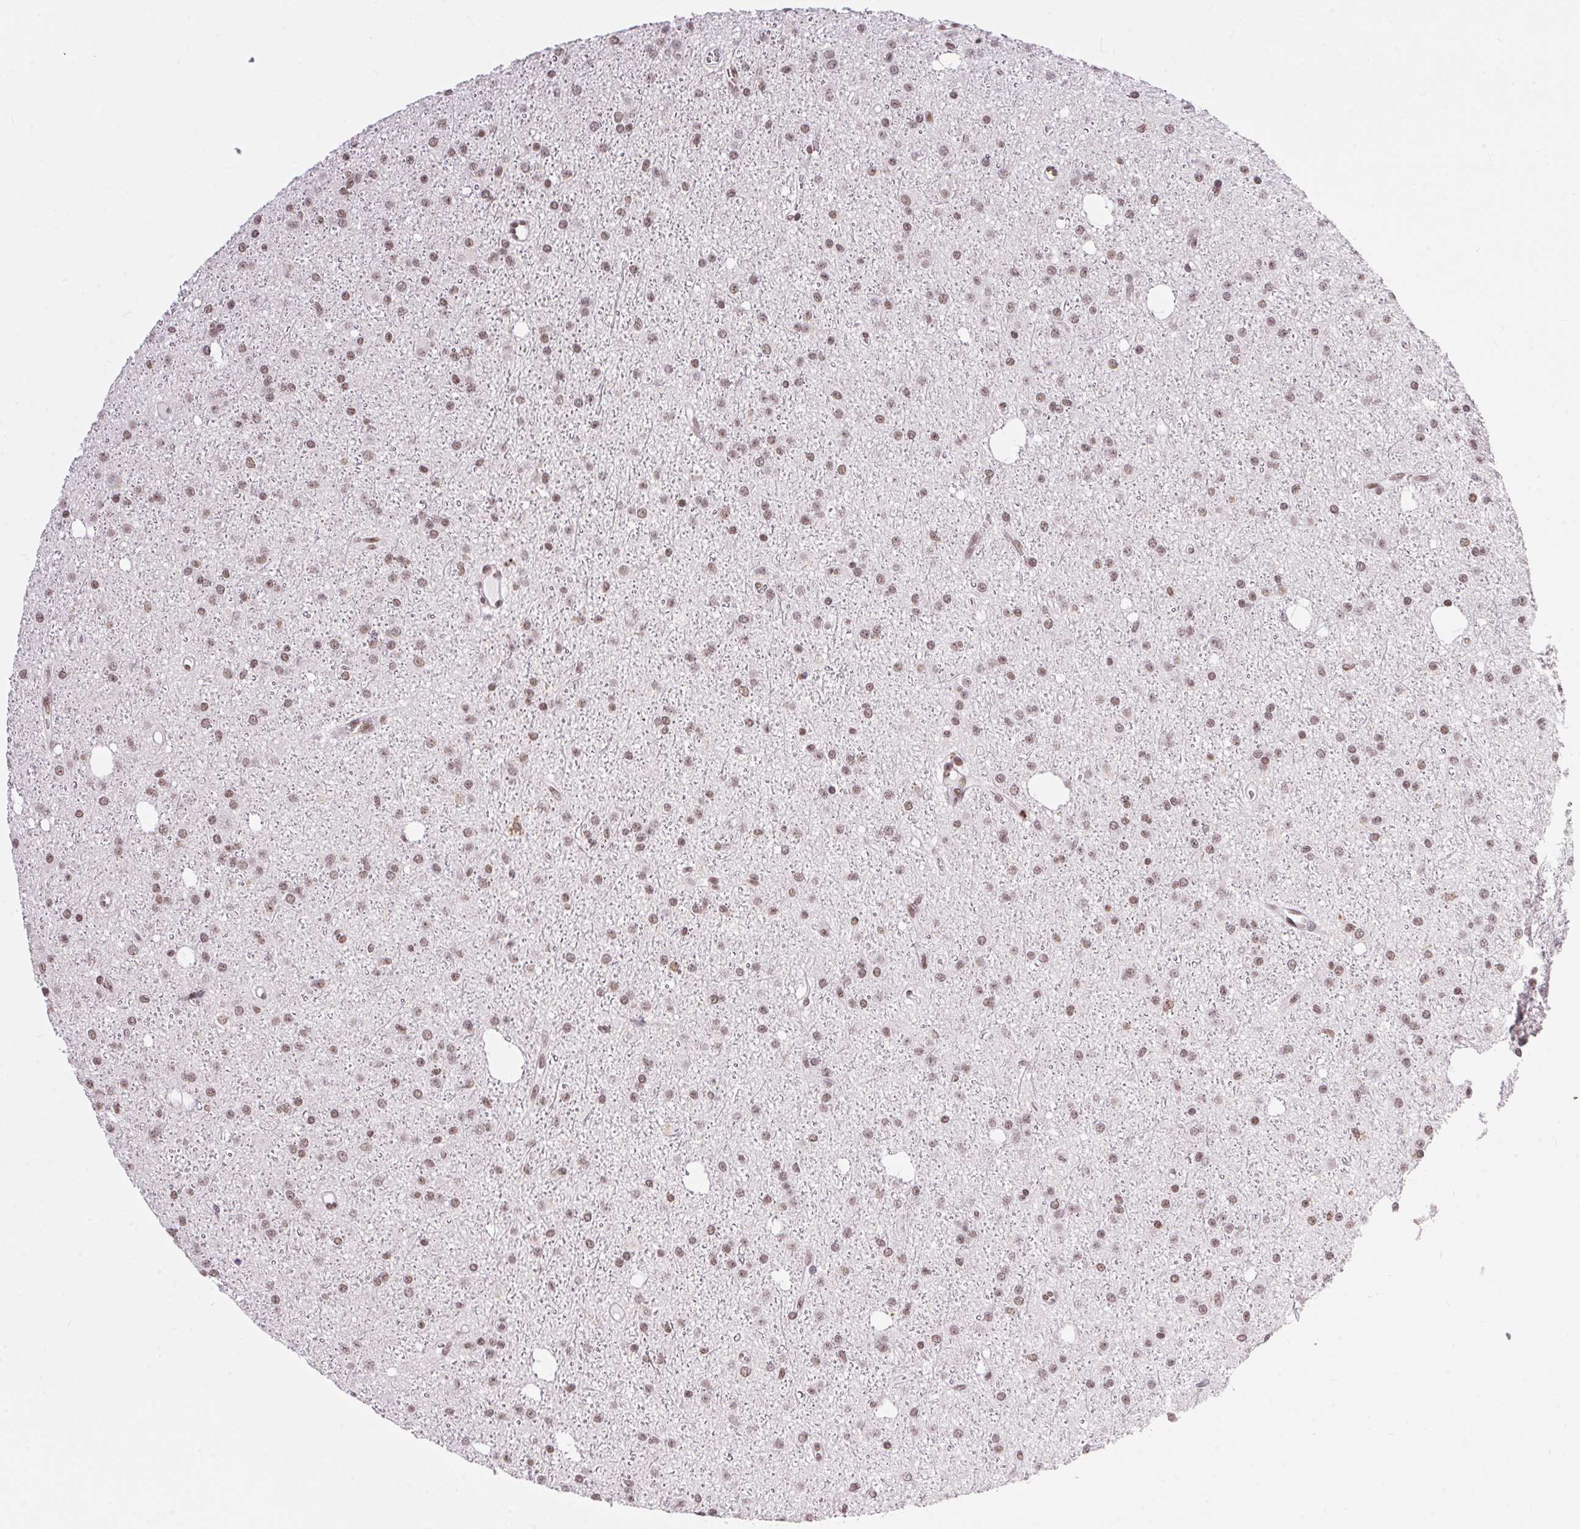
{"staining": {"intensity": "weak", "quantity": ">75%", "location": "nuclear"}, "tissue": "glioma", "cell_type": "Tumor cells", "image_type": "cancer", "snomed": [{"axis": "morphology", "description": "Glioma, malignant, Low grade"}, {"axis": "topography", "description": "Brain"}], "caption": "Weak nuclear staining for a protein is present in approximately >75% of tumor cells of malignant glioma (low-grade) using IHC.", "gene": "NFE2L1", "patient": {"sex": "male", "age": 27}}